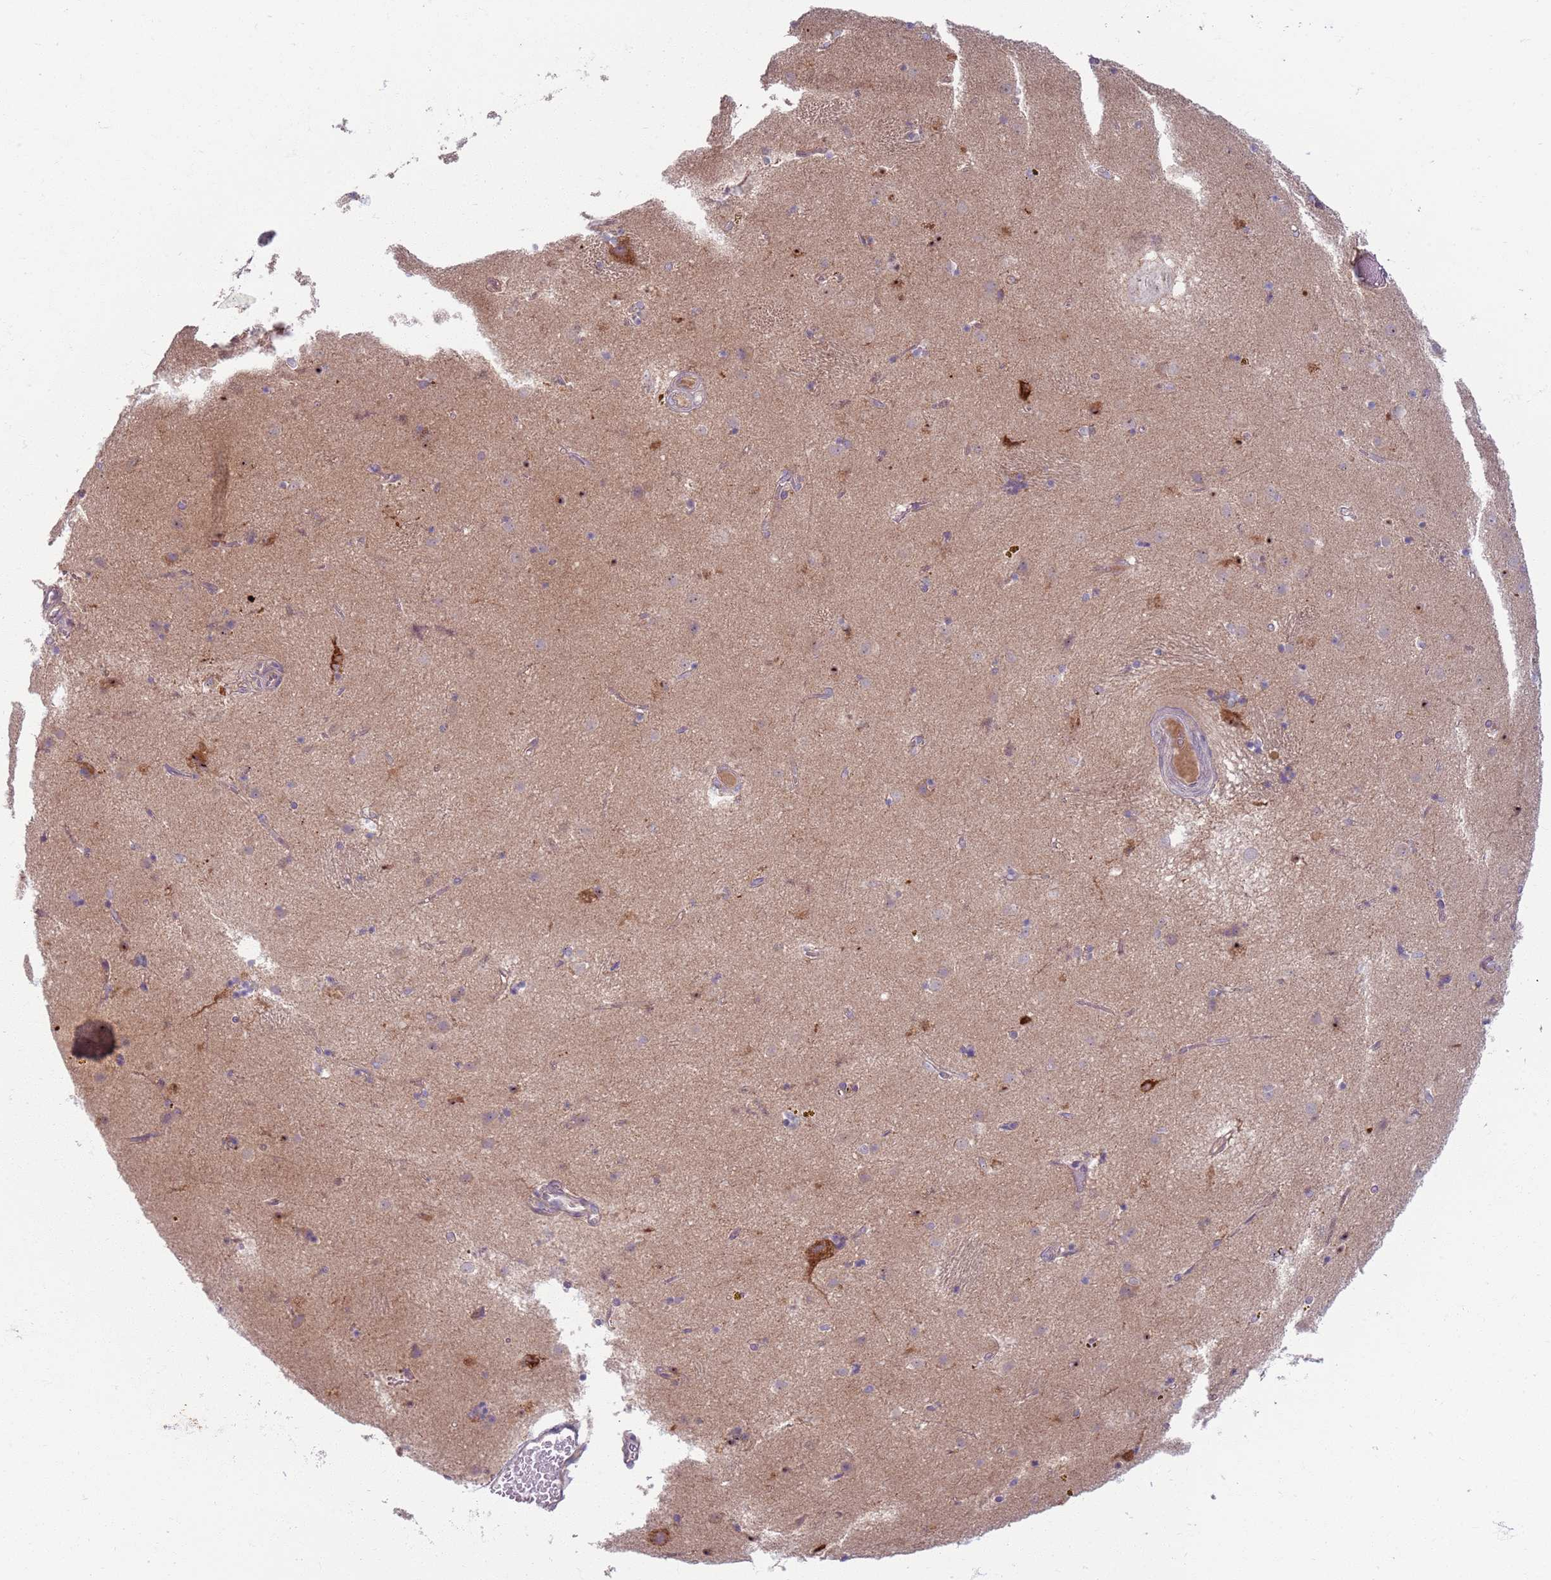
{"staining": {"intensity": "negative", "quantity": "none", "location": "none"}, "tissue": "caudate", "cell_type": "Glial cells", "image_type": "normal", "snomed": [{"axis": "morphology", "description": "Normal tissue, NOS"}, {"axis": "topography", "description": "Lateral ventricle wall"}], "caption": "Immunohistochemical staining of benign human caudate displays no significant positivity in glial cells.", "gene": "ZDHHC2", "patient": {"sex": "male", "age": 70}}